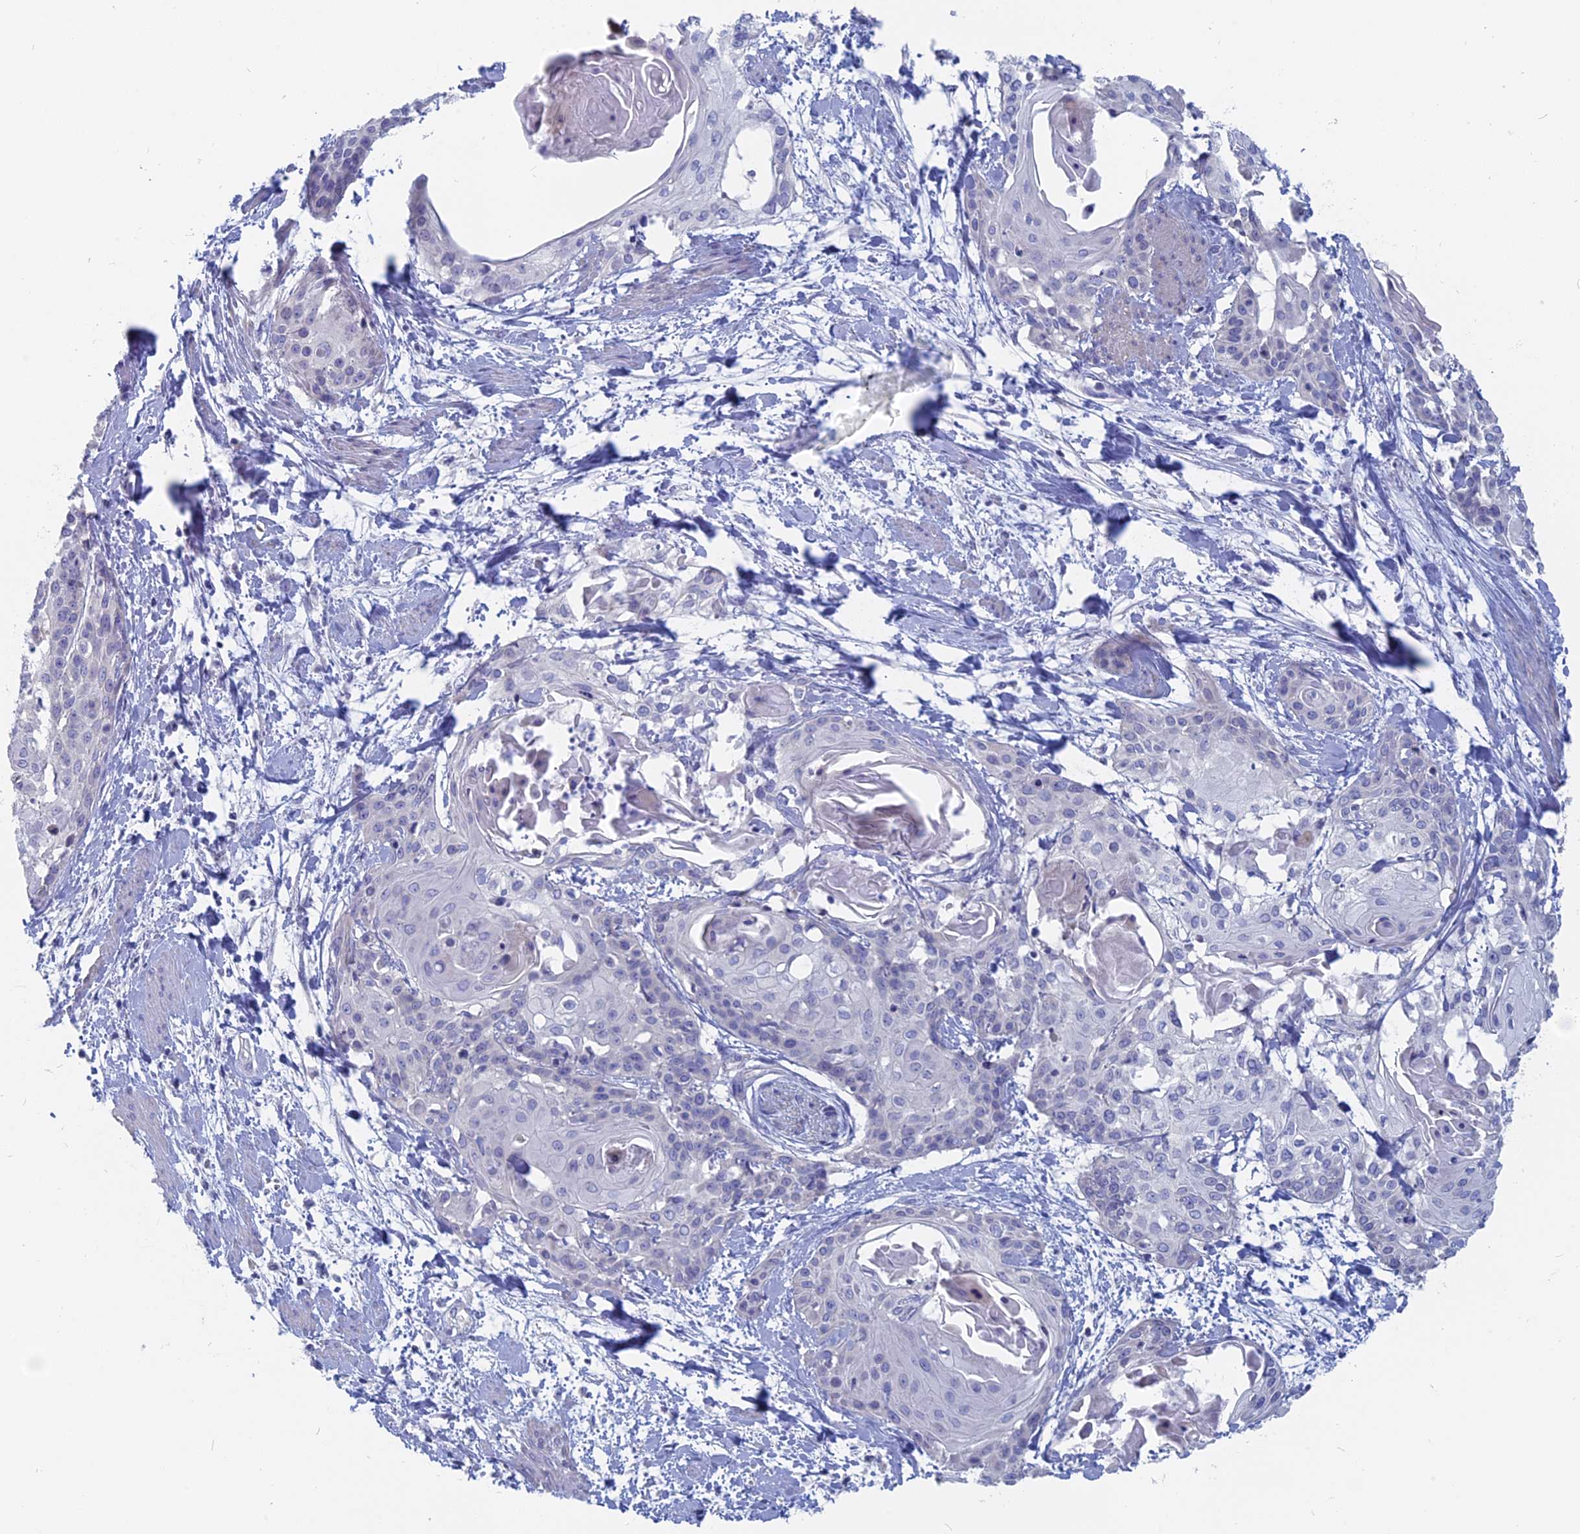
{"staining": {"intensity": "negative", "quantity": "none", "location": "none"}, "tissue": "cervical cancer", "cell_type": "Tumor cells", "image_type": "cancer", "snomed": [{"axis": "morphology", "description": "Squamous cell carcinoma, NOS"}, {"axis": "topography", "description": "Cervix"}], "caption": "The photomicrograph shows no significant positivity in tumor cells of cervical cancer.", "gene": "TBC1D30", "patient": {"sex": "female", "age": 57}}